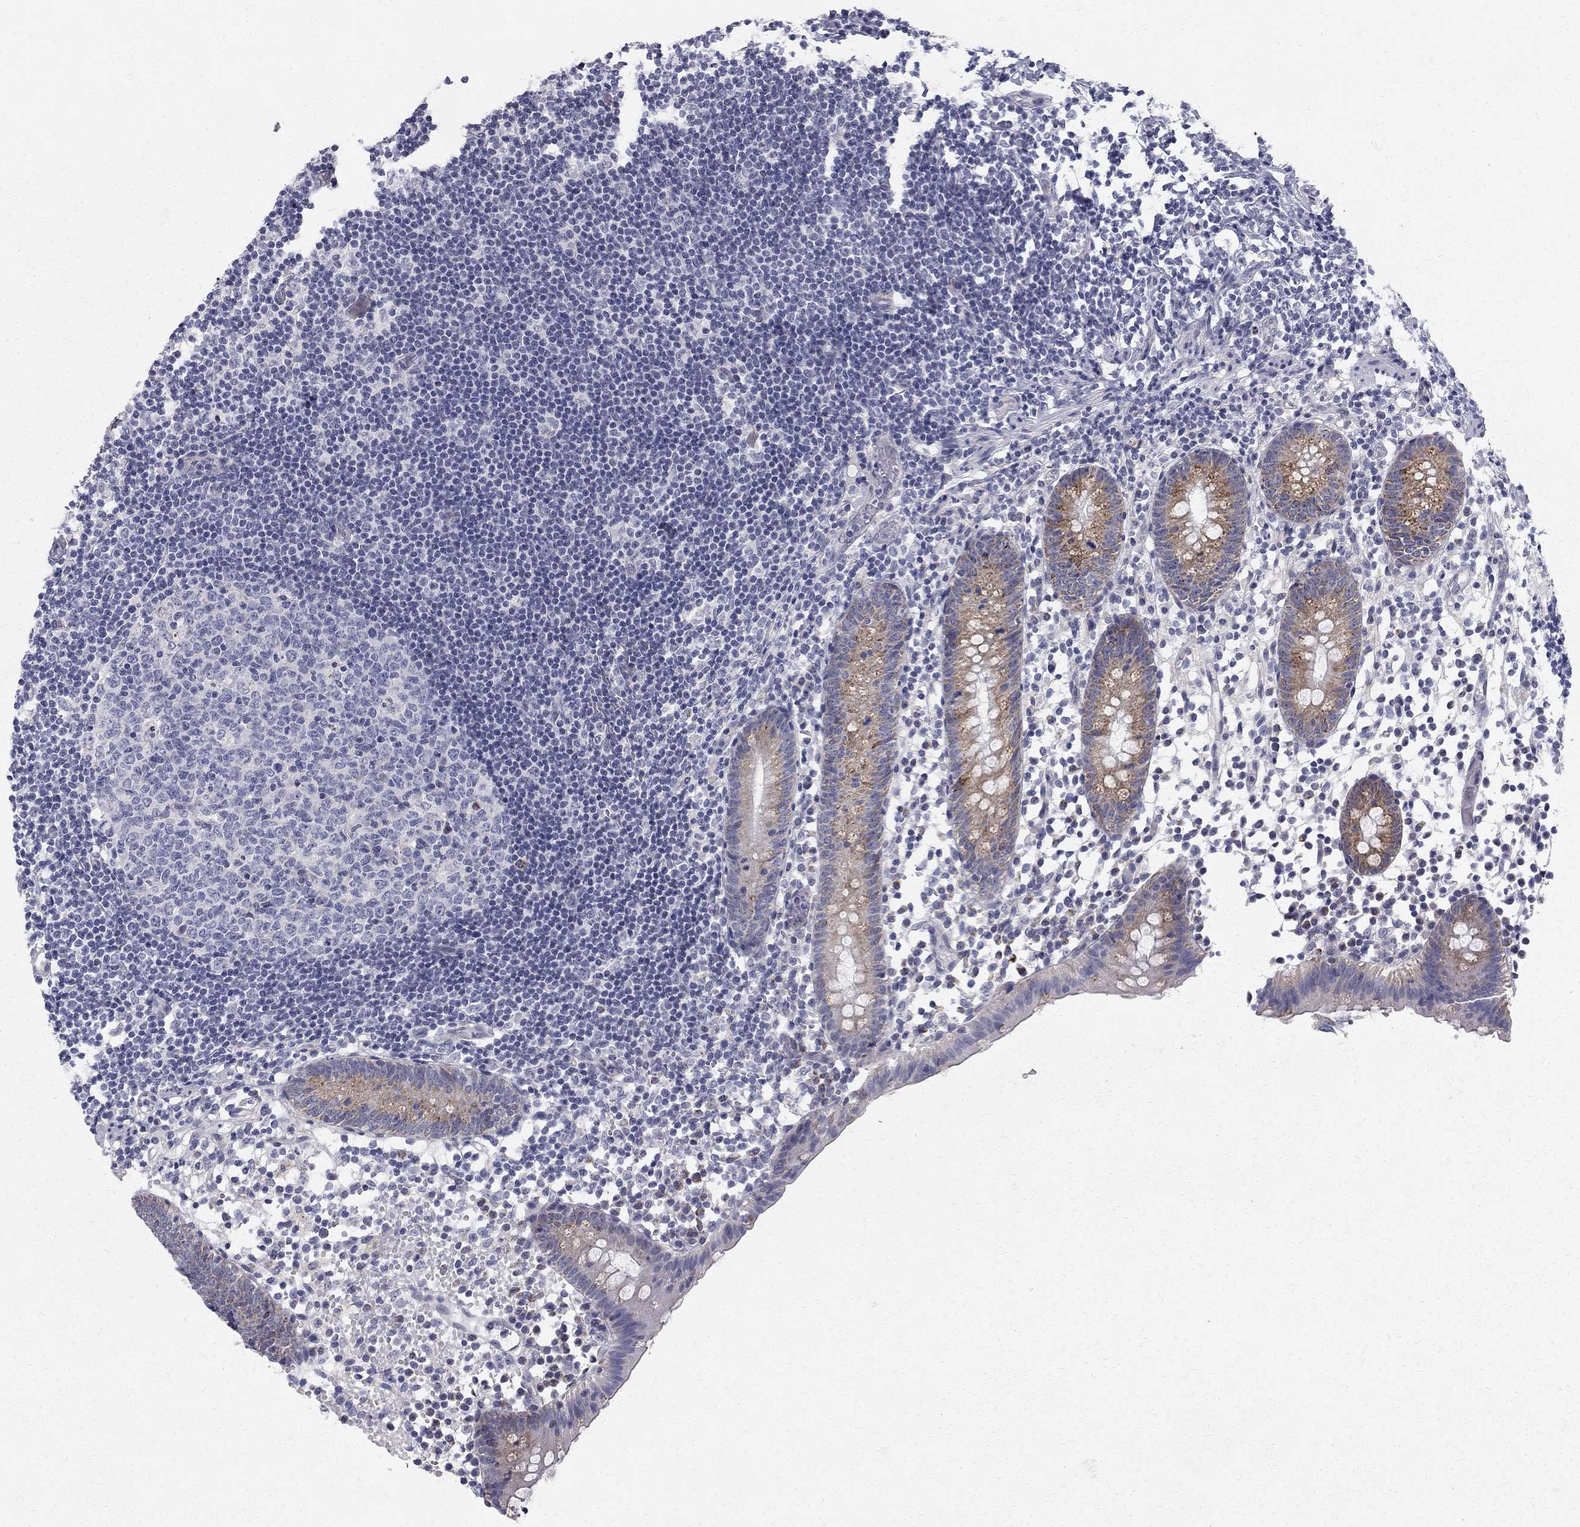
{"staining": {"intensity": "weak", "quantity": "25%-75%", "location": "cytoplasmic/membranous"}, "tissue": "appendix", "cell_type": "Glandular cells", "image_type": "normal", "snomed": [{"axis": "morphology", "description": "Normal tissue, NOS"}, {"axis": "topography", "description": "Appendix"}], "caption": "Immunohistochemical staining of benign appendix shows weak cytoplasmic/membranous protein positivity in about 25%-75% of glandular cells. The staining was performed using DAB to visualize the protein expression in brown, while the nuclei were stained in blue with hematoxylin (Magnification: 20x).", "gene": "CLIC6", "patient": {"sex": "female", "age": 40}}